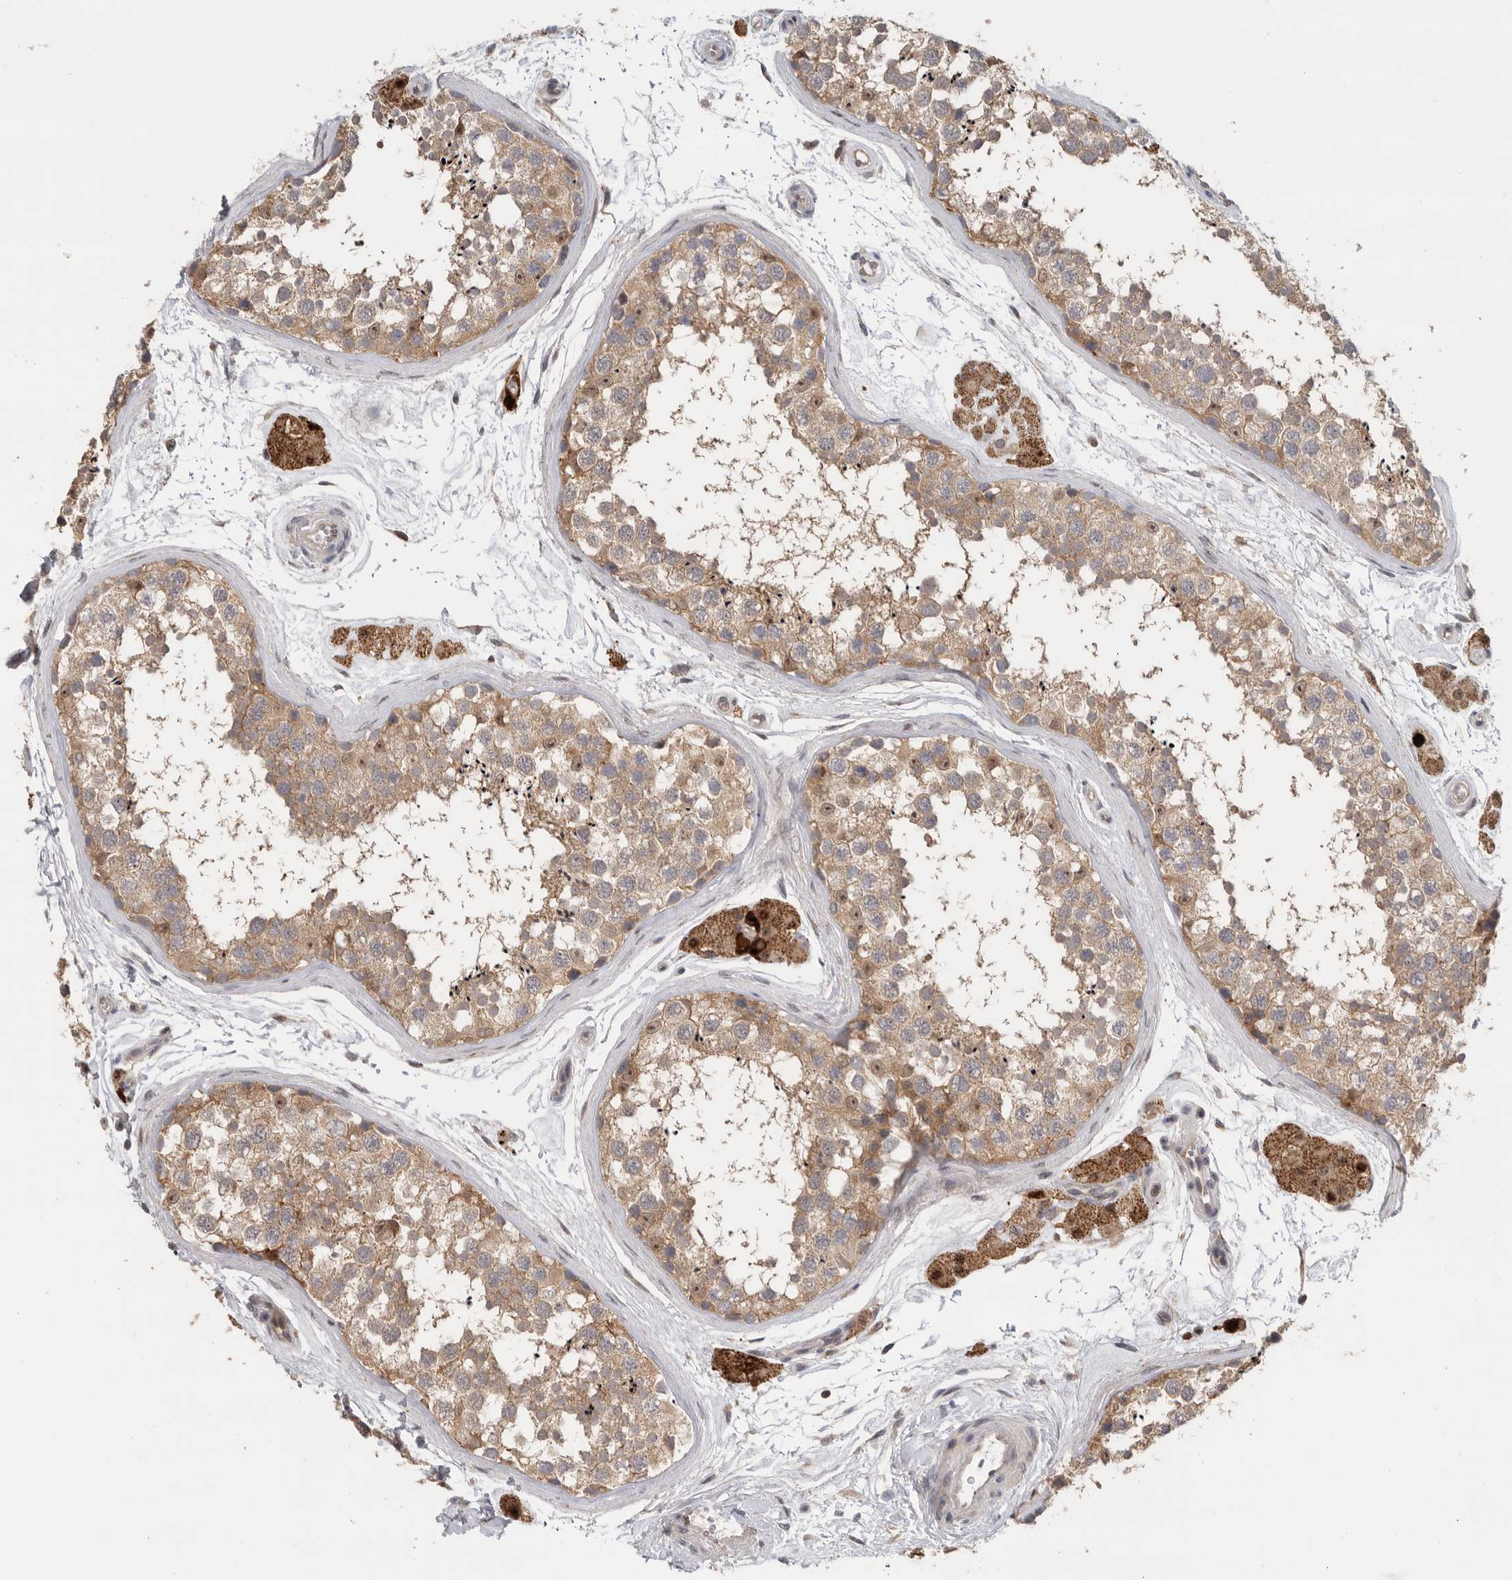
{"staining": {"intensity": "moderate", "quantity": ">75%", "location": "cytoplasmic/membranous"}, "tissue": "testis", "cell_type": "Cells in seminiferous ducts", "image_type": "normal", "snomed": [{"axis": "morphology", "description": "Normal tissue, NOS"}, {"axis": "topography", "description": "Testis"}], "caption": "Brown immunohistochemical staining in unremarkable human testis demonstrates moderate cytoplasmic/membranous expression in approximately >75% of cells in seminiferous ducts. (DAB (3,3'-diaminobenzidine) IHC, brown staining for protein, blue staining for nuclei).", "gene": "KLK5", "patient": {"sex": "male", "age": 56}}